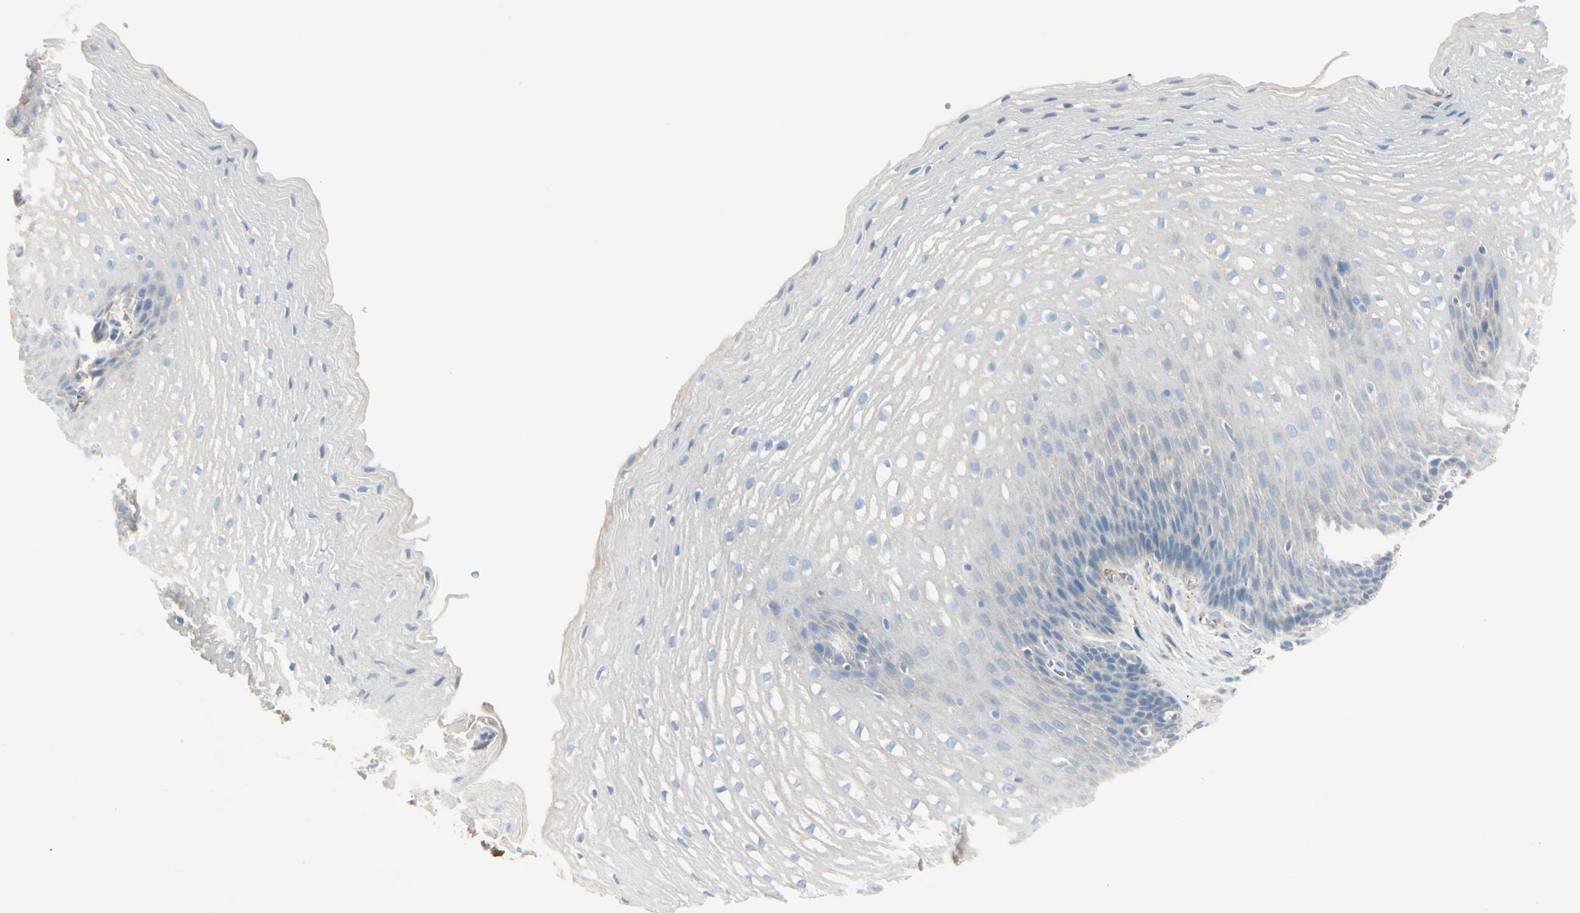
{"staining": {"intensity": "negative", "quantity": "none", "location": "none"}, "tissue": "esophagus", "cell_type": "Squamous epithelial cells", "image_type": "normal", "snomed": [{"axis": "morphology", "description": "Normal tissue, NOS"}, {"axis": "topography", "description": "Esophagus"}], "caption": "DAB immunohistochemical staining of benign human esophagus reveals no significant staining in squamous epithelial cells.", "gene": "CACNA2D1", "patient": {"sex": "male", "age": 48}}